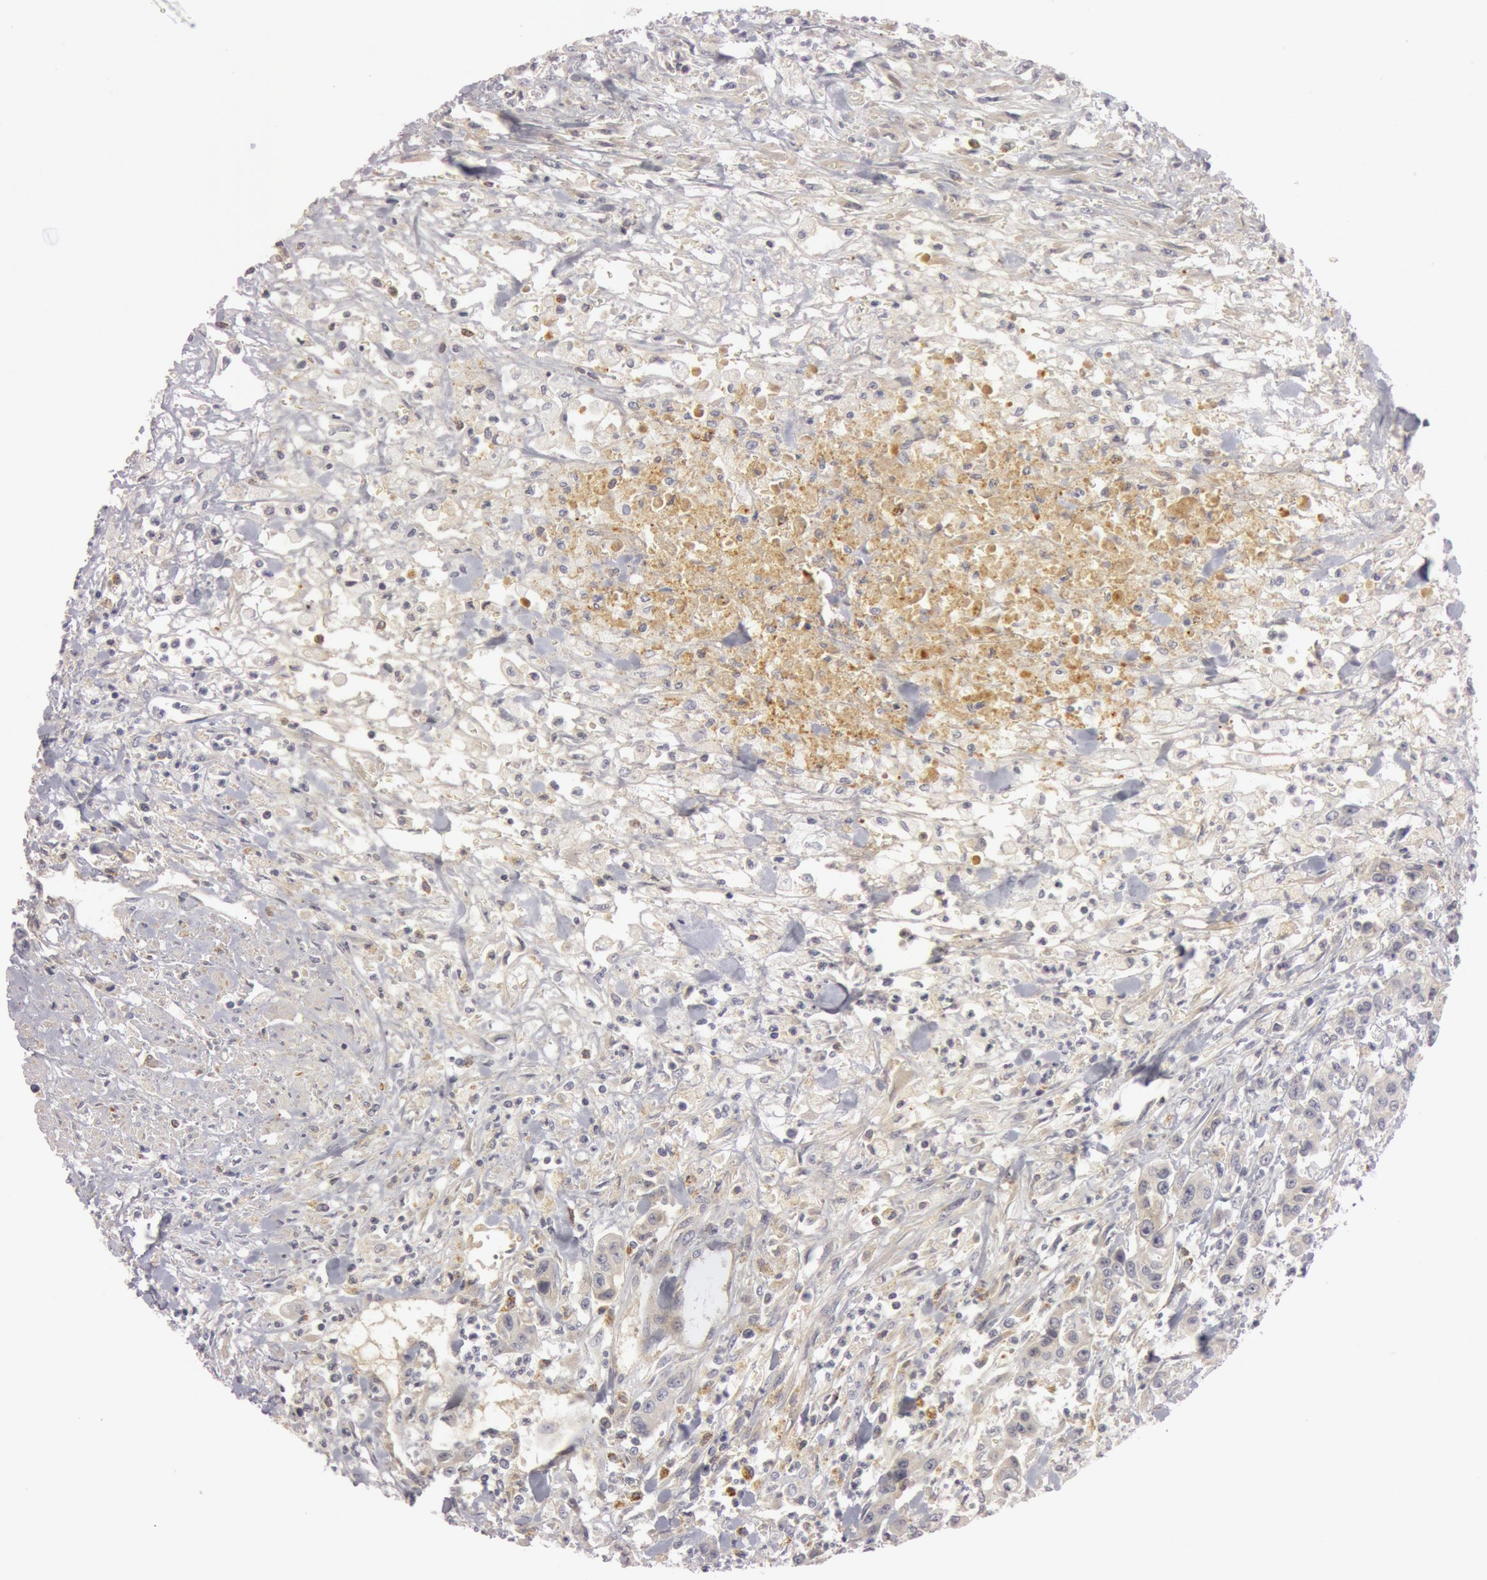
{"staining": {"intensity": "weak", "quantity": ">75%", "location": "cytoplasmic/membranous"}, "tissue": "urothelial cancer", "cell_type": "Tumor cells", "image_type": "cancer", "snomed": [{"axis": "morphology", "description": "Urothelial carcinoma, High grade"}, {"axis": "topography", "description": "Urinary bladder"}], "caption": "Immunohistochemistry image of neoplastic tissue: human urothelial cancer stained using immunohistochemistry (IHC) reveals low levels of weak protein expression localized specifically in the cytoplasmic/membranous of tumor cells, appearing as a cytoplasmic/membranous brown color.", "gene": "C7", "patient": {"sex": "male", "age": 86}}